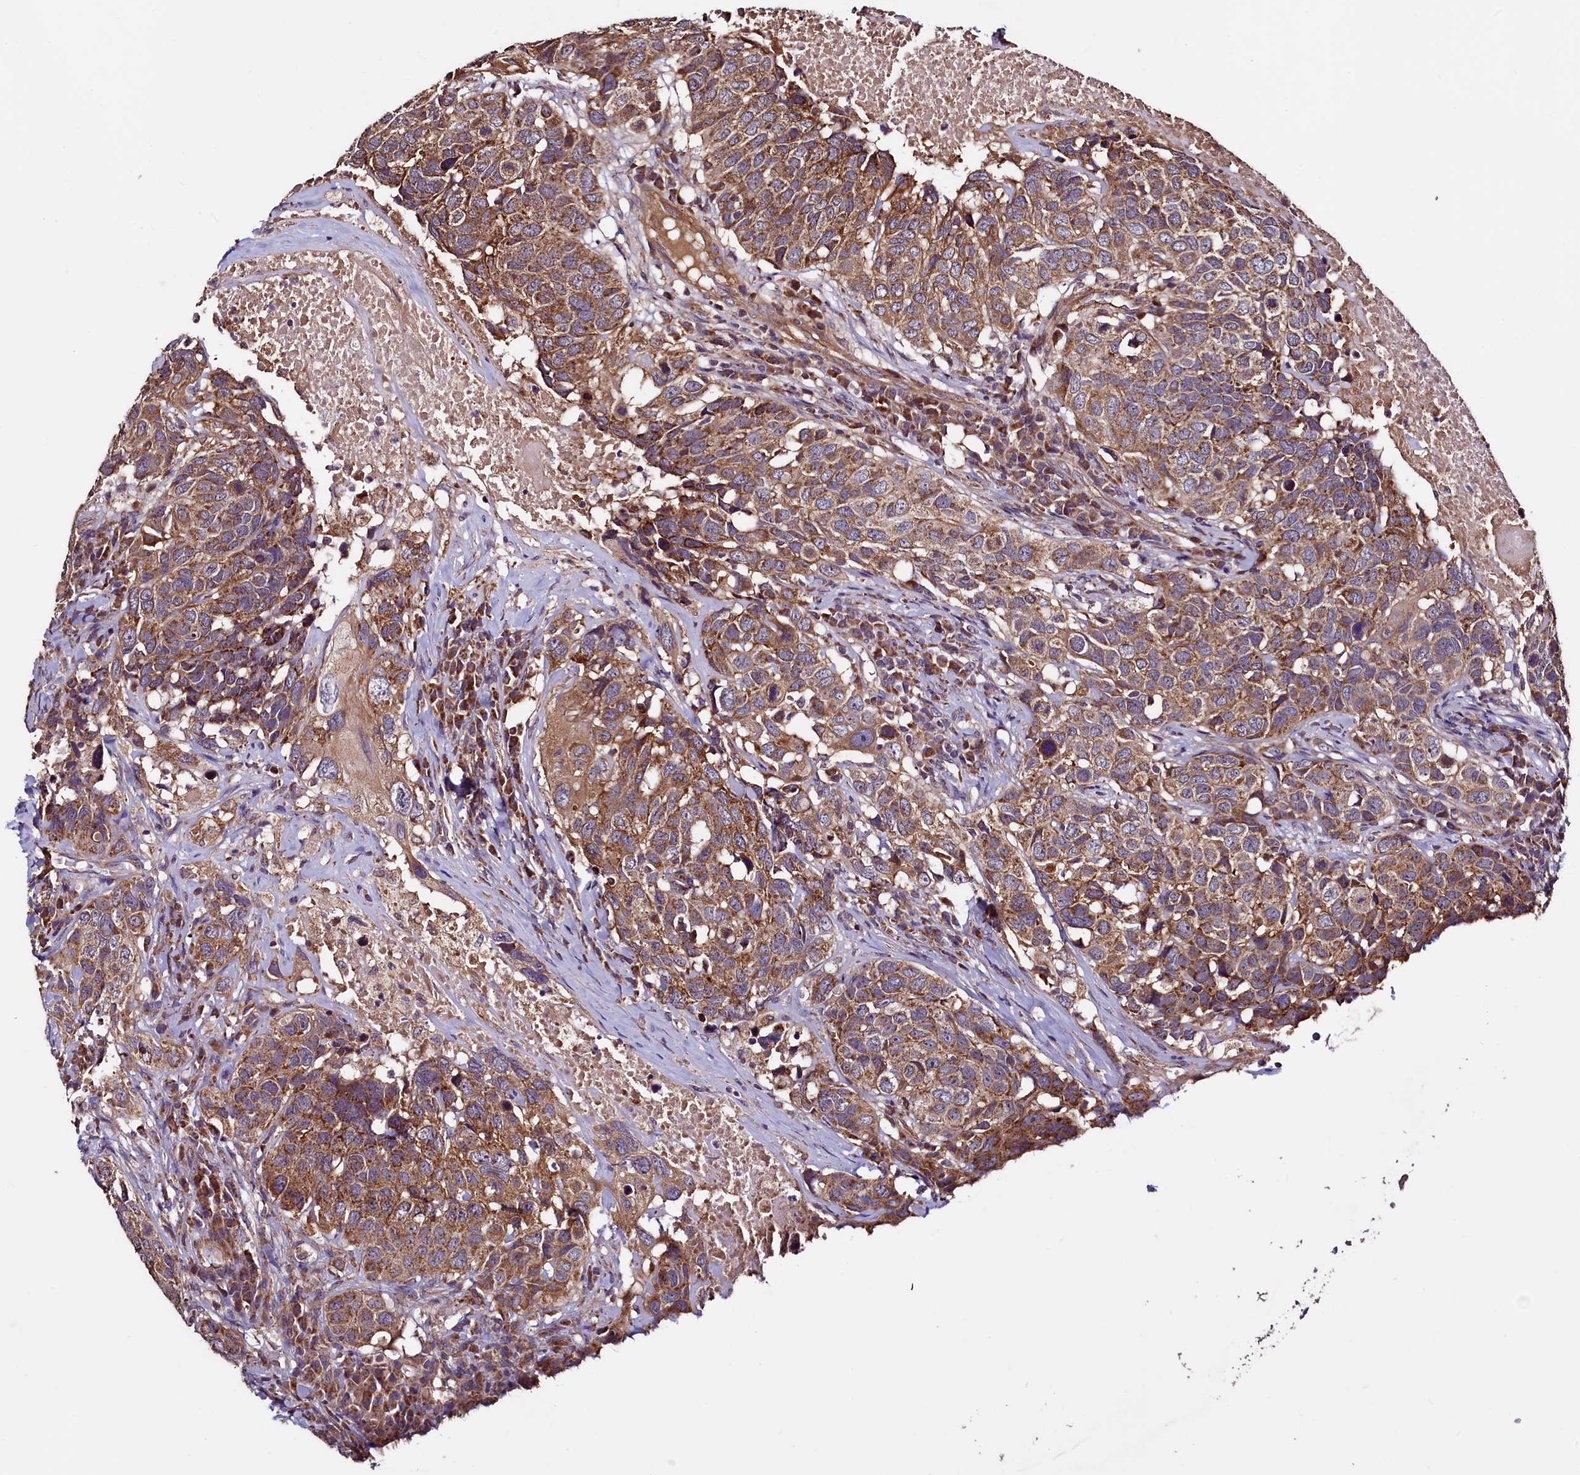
{"staining": {"intensity": "moderate", "quantity": ">75%", "location": "cytoplasmic/membranous"}, "tissue": "head and neck cancer", "cell_type": "Tumor cells", "image_type": "cancer", "snomed": [{"axis": "morphology", "description": "Squamous cell carcinoma, NOS"}, {"axis": "topography", "description": "Head-Neck"}], "caption": "A micrograph showing moderate cytoplasmic/membranous staining in about >75% of tumor cells in head and neck cancer (squamous cell carcinoma), as visualized by brown immunohistochemical staining.", "gene": "RBFA", "patient": {"sex": "male", "age": 66}}